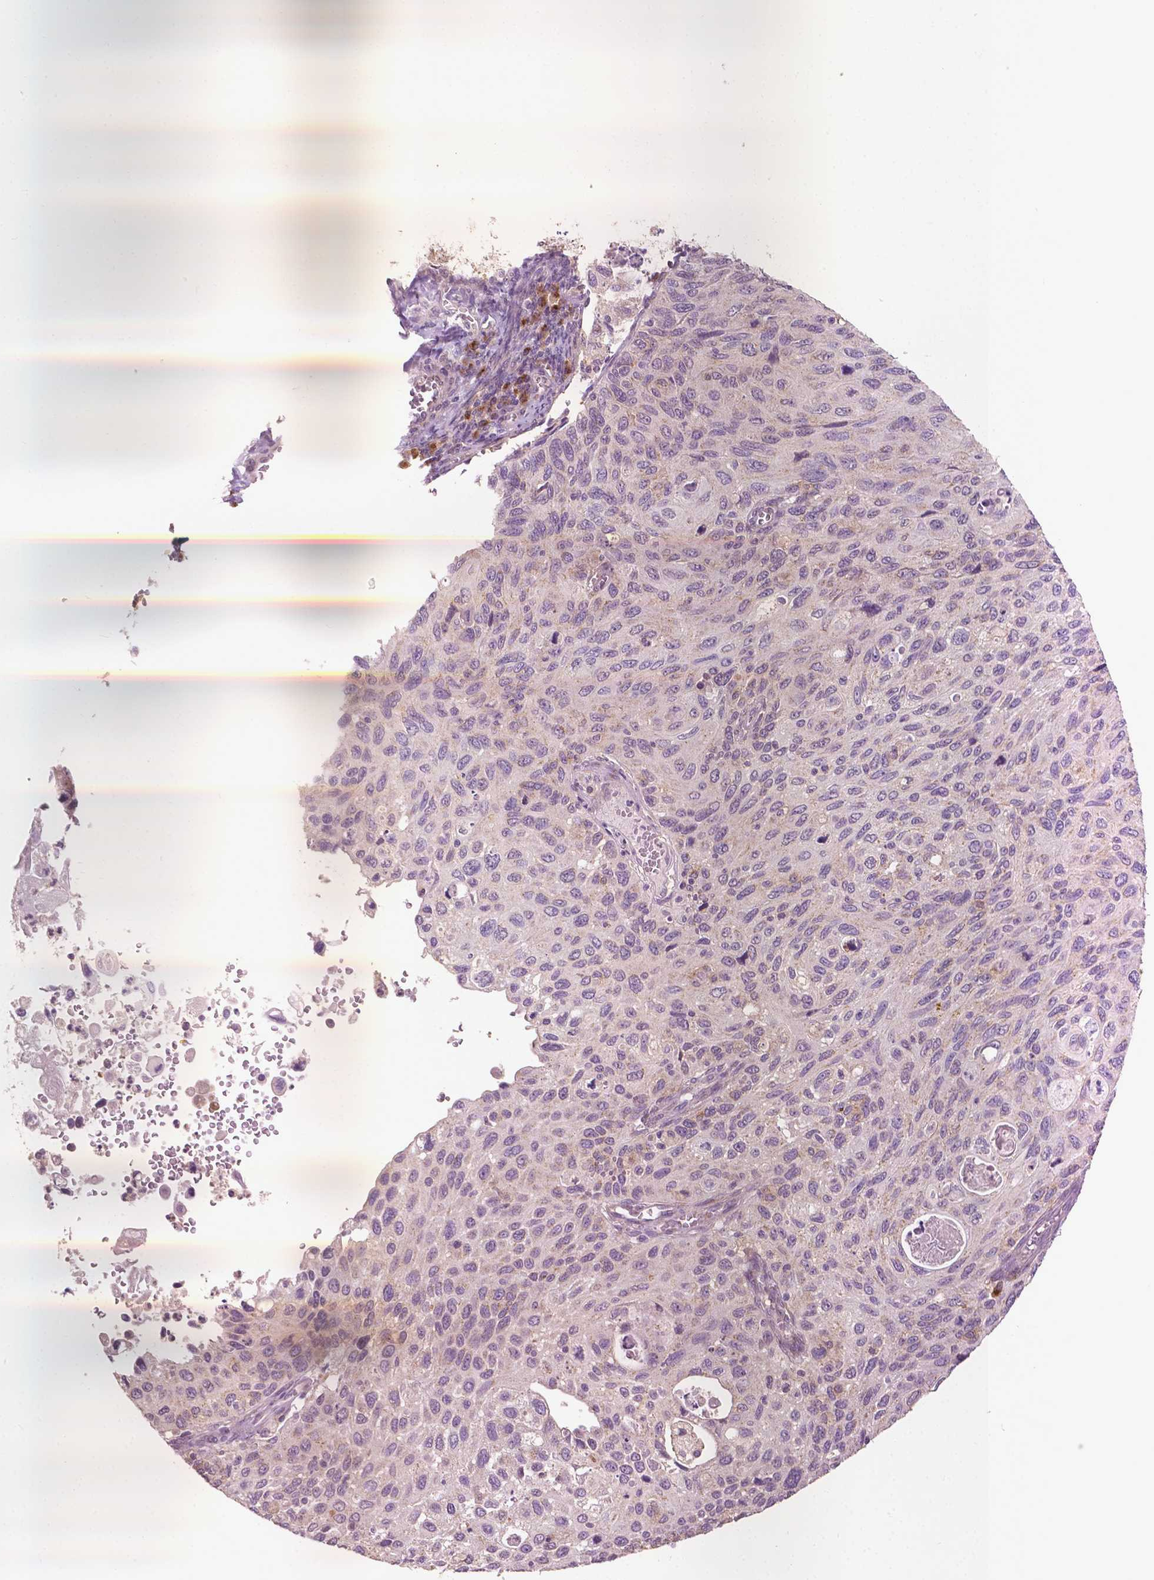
{"staining": {"intensity": "negative", "quantity": "none", "location": "none"}, "tissue": "cervical cancer", "cell_type": "Tumor cells", "image_type": "cancer", "snomed": [{"axis": "morphology", "description": "Squamous cell carcinoma, NOS"}, {"axis": "topography", "description": "Cervix"}], "caption": "High power microscopy image of an IHC image of cervical squamous cell carcinoma, revealing no significant staining in tumor cells.", "gene": "EBAG9", "patient": {"sex": "female", "age": 70}}